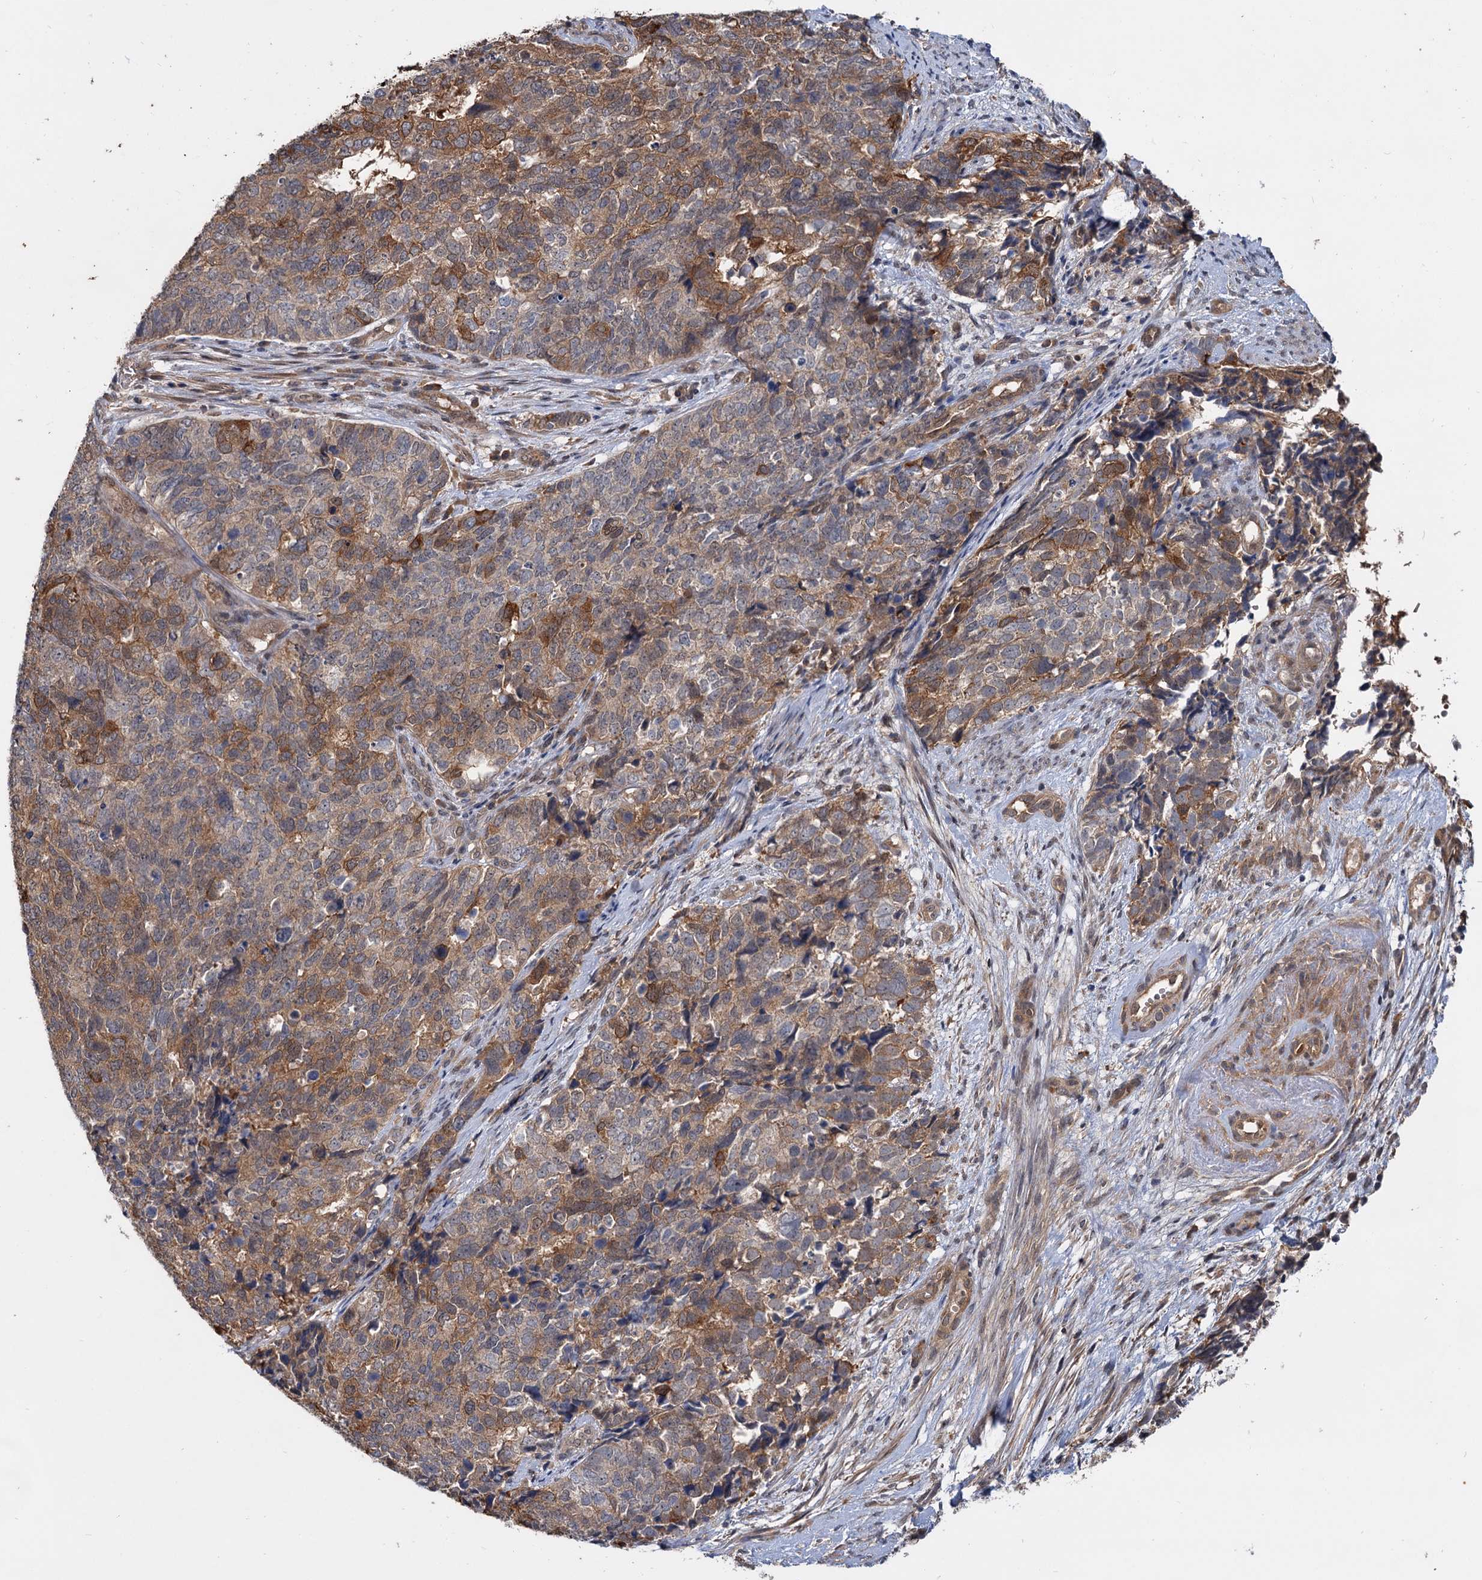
{"staining": {"intensity": "moderate", "quantity": "25%-75%", "location": "cytoplasmic/membranous"}, "tissue": "cervical cancer", "cell_type": "Tumor cells", "image_type": "cancer", "snomed": [{"axis": "morphology", "description": "Squamous cell carcinoma, NOS"}, {"axis": "topography", "description": "Cervix"}], "caption": "Protein expression analysis of cervical cancer (squamous cell carcinoma) reveals moderate cytoplasmic/membranous expression in approximately 25%-75% of tumor cells.", "gene": "SNX15", "patient": {"sex": "female", "age": 63}}